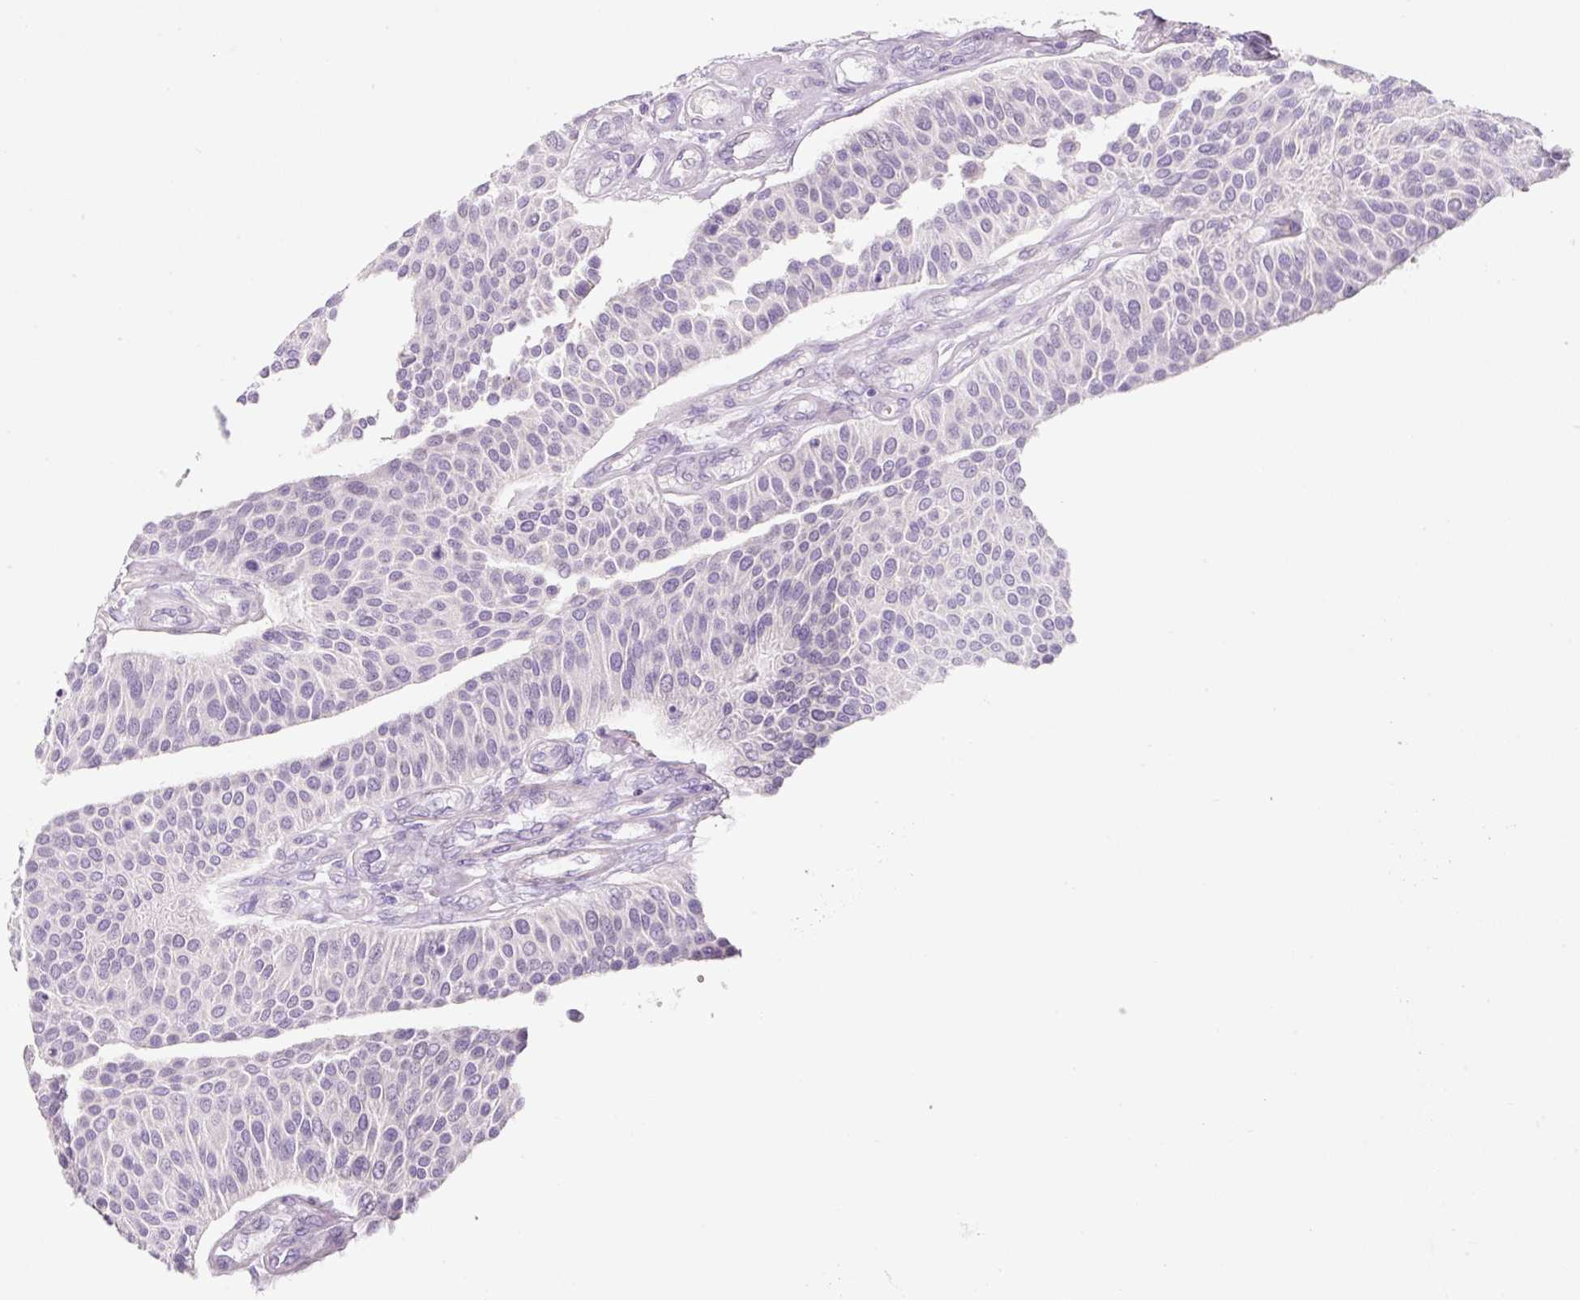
{"staining": {"intensity": "negative", "quantity": "none", "location": "none"}, "tissue": "urothelial cancer", "cell_type": "Tumor cells", "image_type": "cancer", "snomed": [{"axis": "morphology", "description": "Urothelial carcinoma, NOS"}, {"axis": "topography", "description": "Urinary bladder"}], "caption": "Immunohistochemical staining of human transitional cell carcinoma demonstrates no significant expression in tumor cells.", "gene": "SYP", "patient": {"sex": "male", "age": 55}}